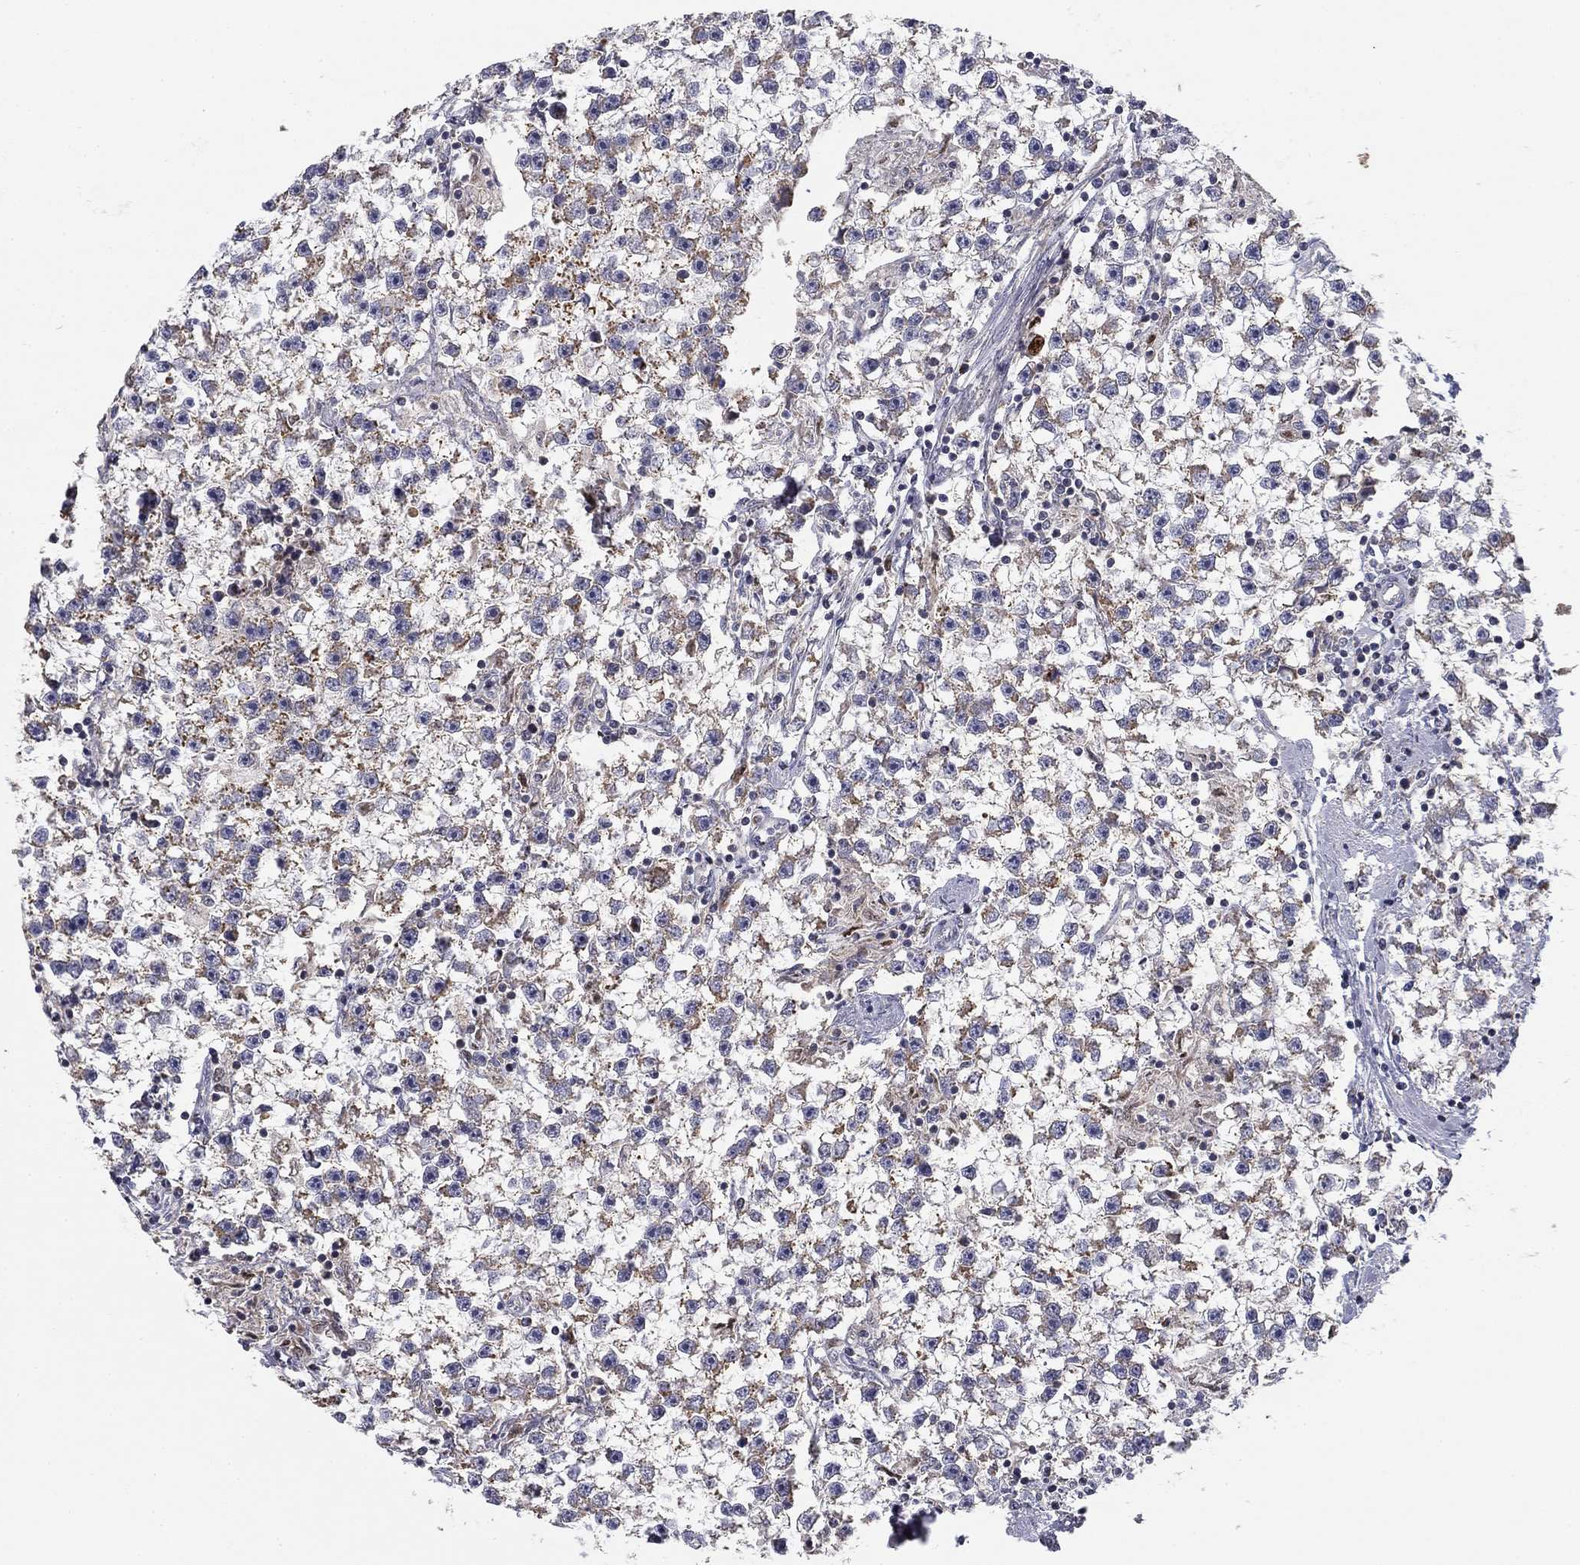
{"staining": {"intensity": "weak", "quantity": "<25%", "location": "cytoplasmic/membranous"}, "tissue": "testis cancer", "cell_type": "Tumor cells", "image_type": "cancer", "snomed": [{"axis": "morphology", "description": "Seminoma, NOS"}, {"axis": "topography", "description": "Testis"}], "caption": "This is an IHC histopathology image of human testis cancer (seminoma). There is no positivity in tumor cells.", "gene": "SLC2A9", "patient": {"sex": "male", "age": 59}}